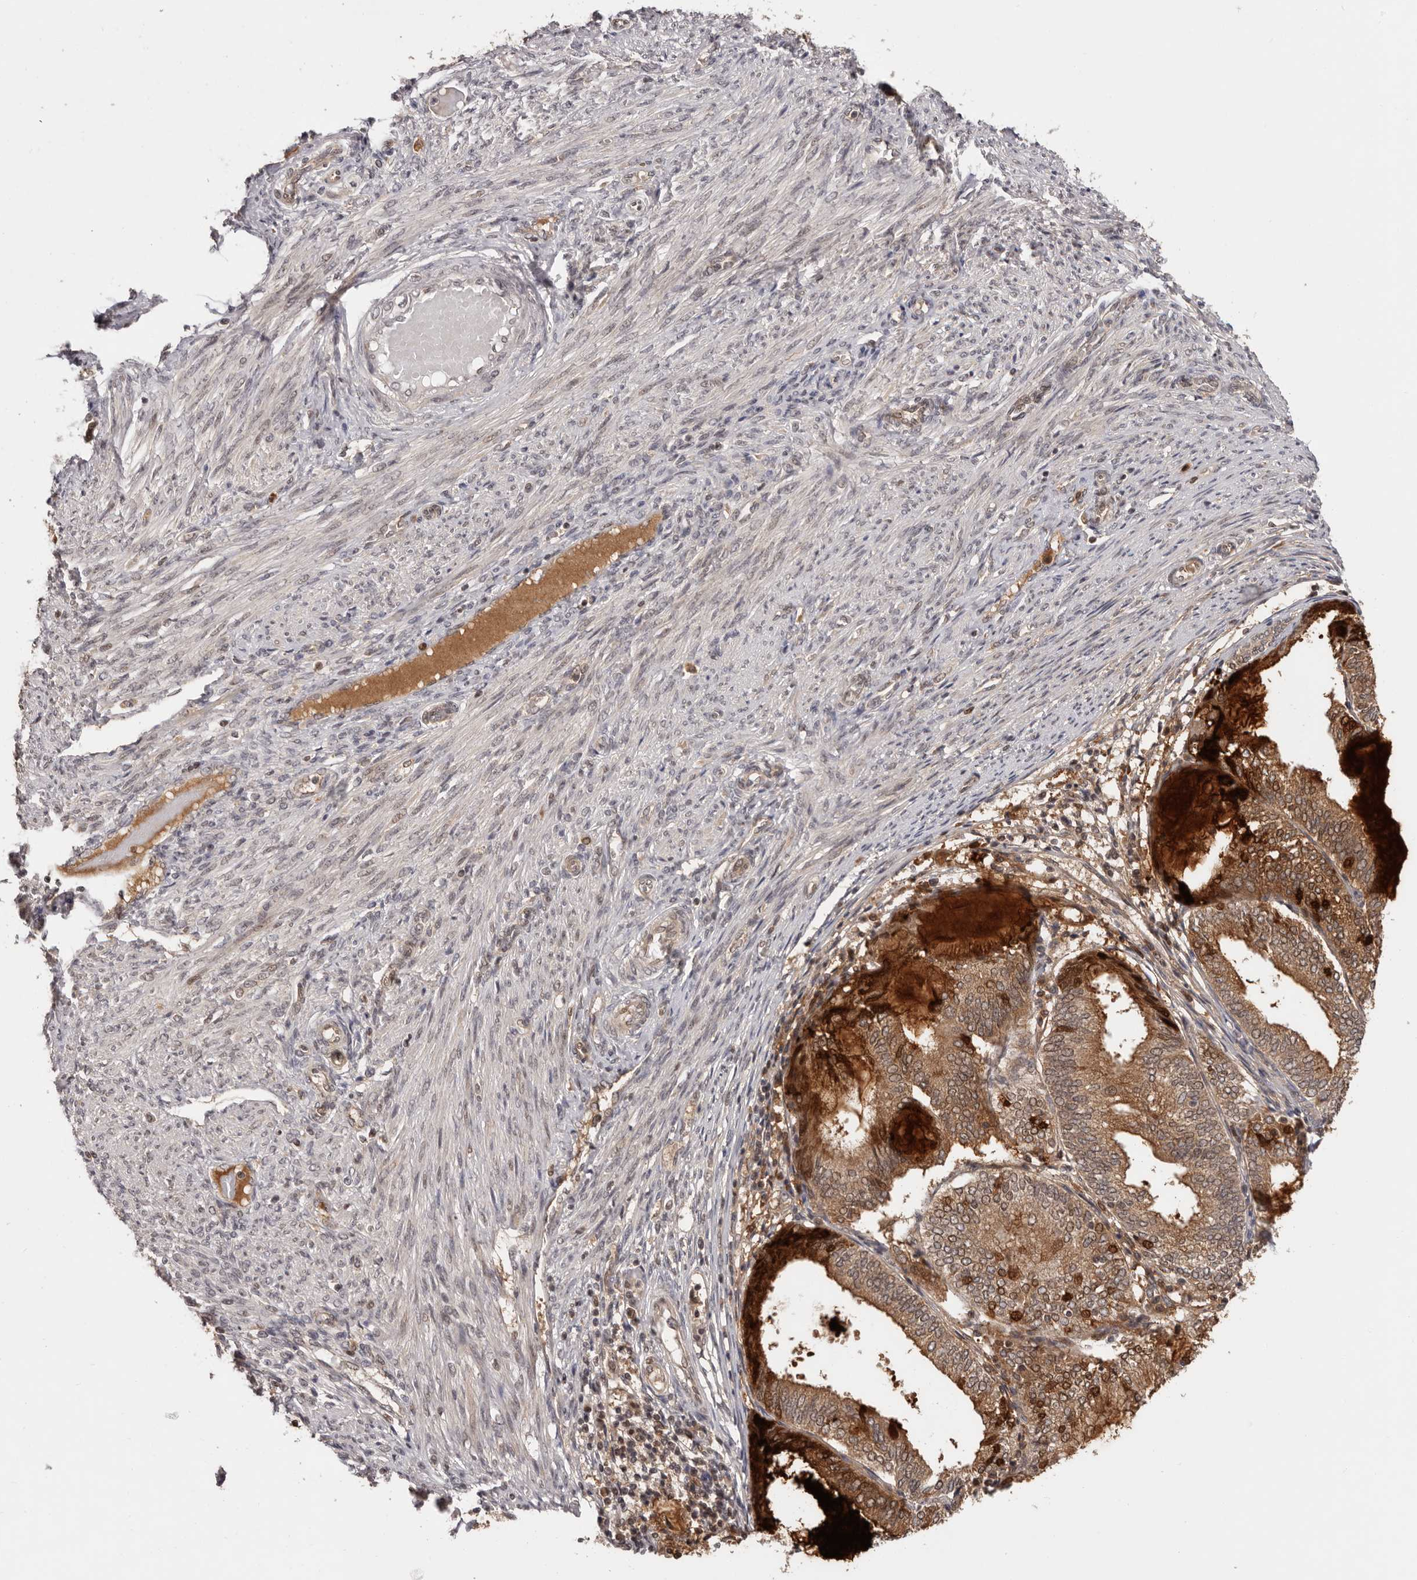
{"staining": {"intensity": "moderate", "quantity": ">75%", "location": "cytoplasmic/membranous"}, "tissue": "endometrial cancer", "cell_type": "Tumor cells", "image_type": "cancer", "snomed": [{"axis": "morphology", "description": "Adenocarcinoma, NOS"}, {"axis": "topography", "description": "Endometrium"}], "caption": "A micrograph of endometrial cancer (adenocarcinoma) stained for a protein reveals moderate cytoplasmic/membranous brown staining in tumor cells. (DAB IHC with brightfield microscopy, high magnification).", "gene": "TBX5", "patient": {"sex": "female", "age": 81}}